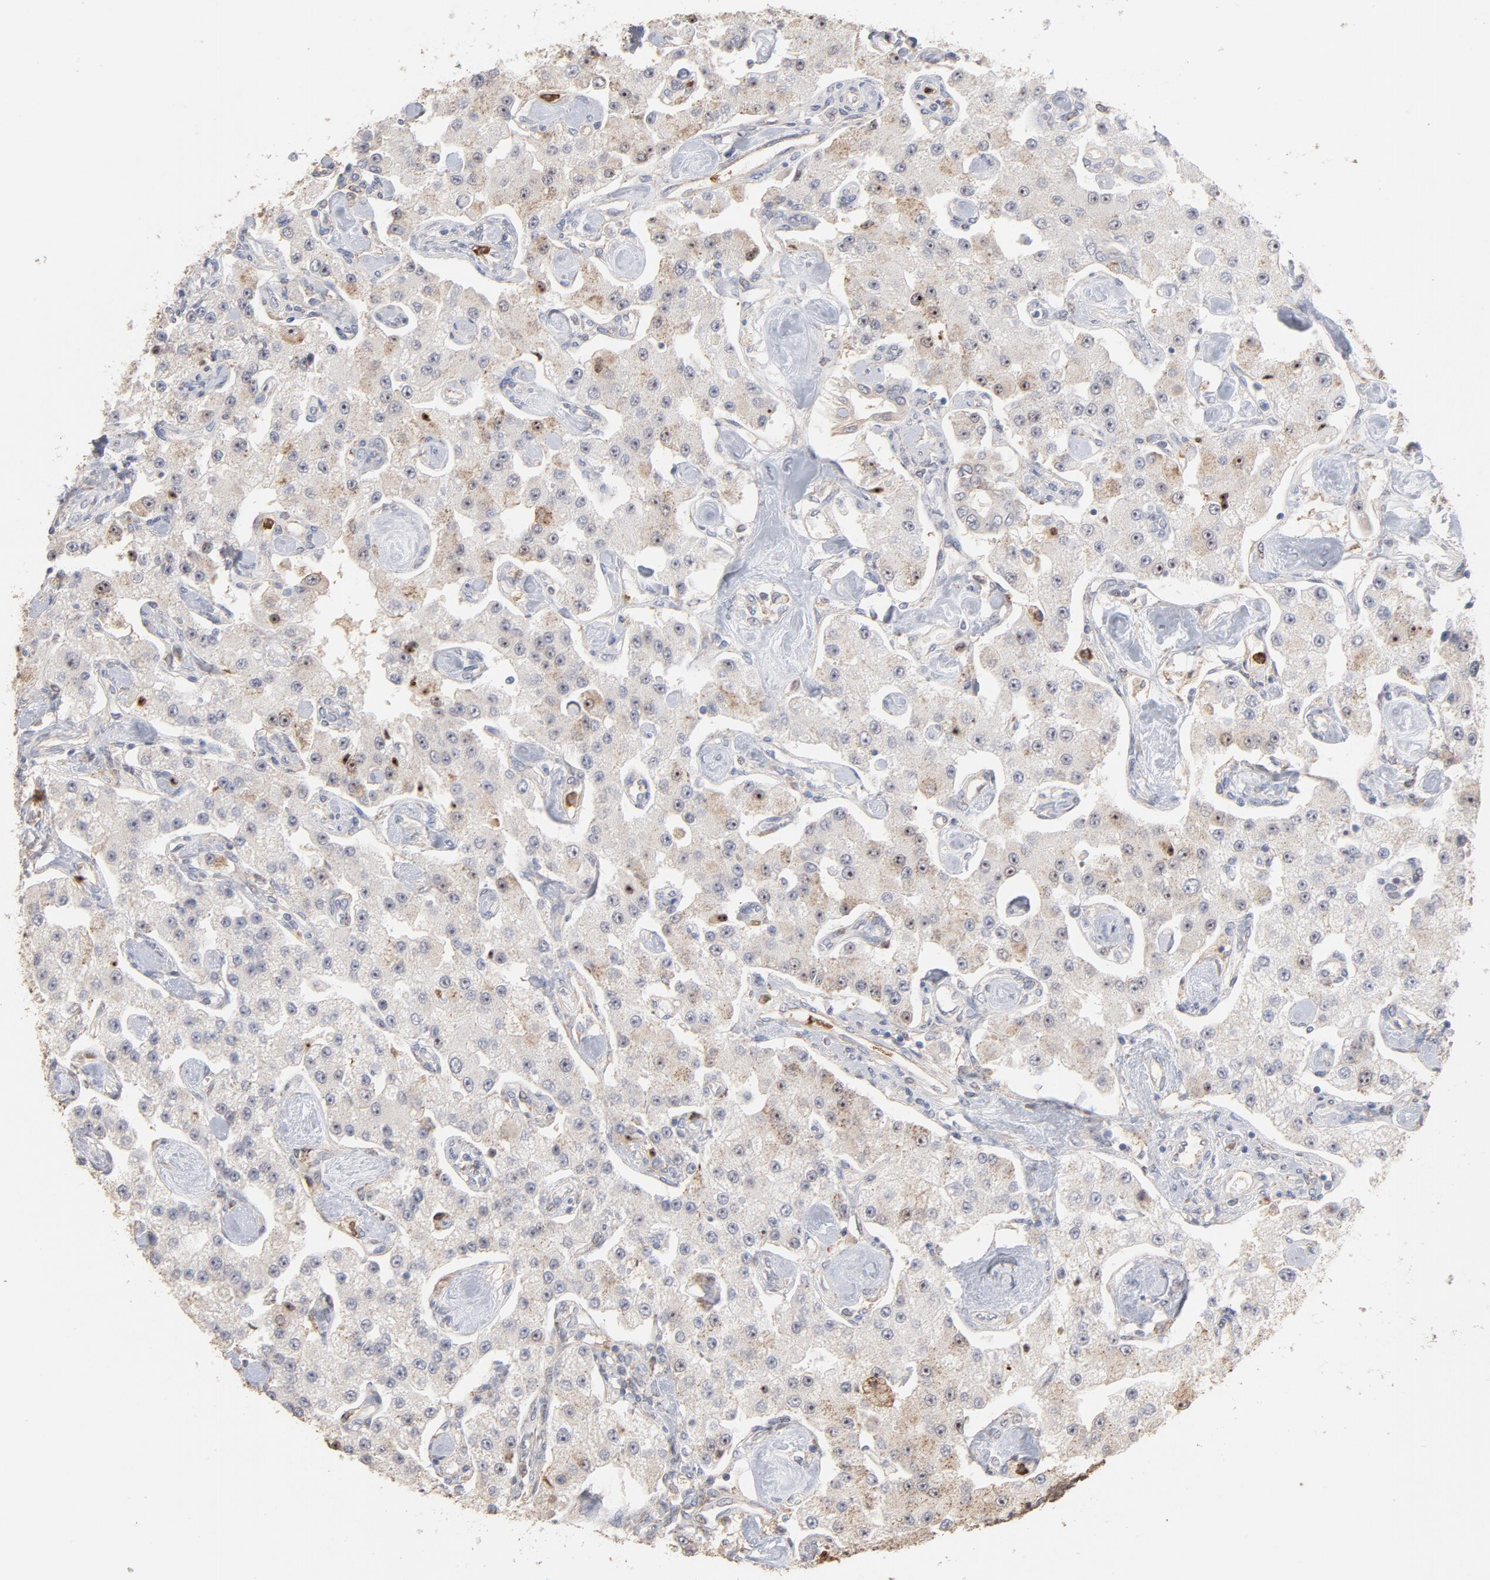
{"staining": {"intensity": "moderate", "quantity": "25%-75%", "location": "cytoplasmic/membranous,nuclear"}, "tissue": "carcinoid", "cell_type": "Tumor cells", "image_type": "cancer", "snomed": [{"axis": "morphology", "description": "Carcinoid, malignant, NOS"}, {"axis": "topography", "description": "Pancreas"}], "caption": "About 25%-75% of tumor cells in human carcinoid show moderate cytoplasmic/membranous and nuclear protein staining as visualized by brown immunohistochemical staining.", "gene": "PNMA1", "patient": {"sex": "male", "age": 41}}